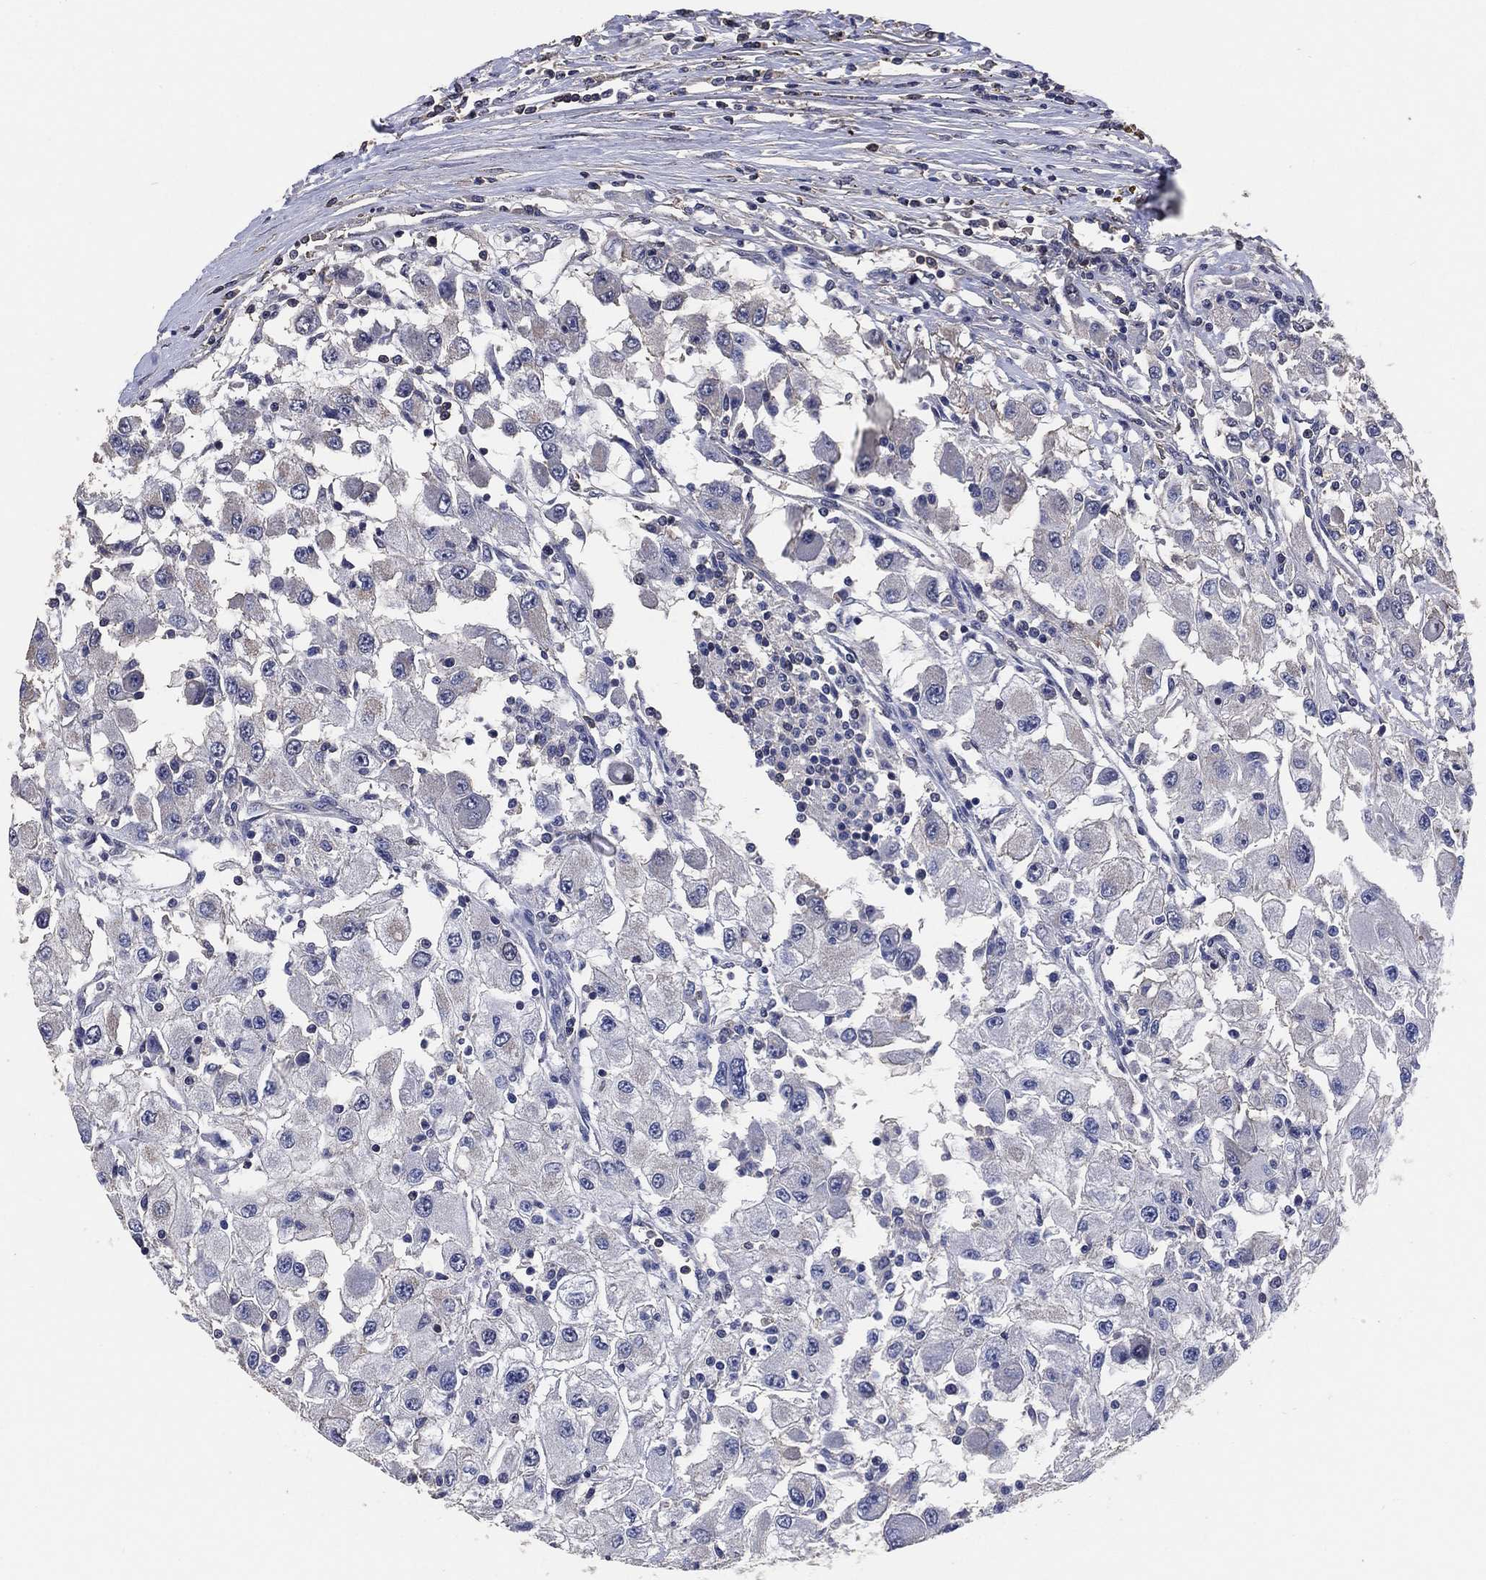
{"staining": {"intensity": "negative", "quantity": "none", "location": "none"}, "tissue": "renal cancer", "cell_type": "Tumor cells", "image_type": "cancer", "snomed": [{"axis": "morphology", "description": "Adenocarcinoma, NOS"}, {"axis": "topography", "description": "Kidney"}], "caption": "The IHC micrograph has no significant expression in tumor cells of adenocarcinoma (renal) tissue.", "gene": "KLK5", "patient": {"sex": "female", "age": 67}}